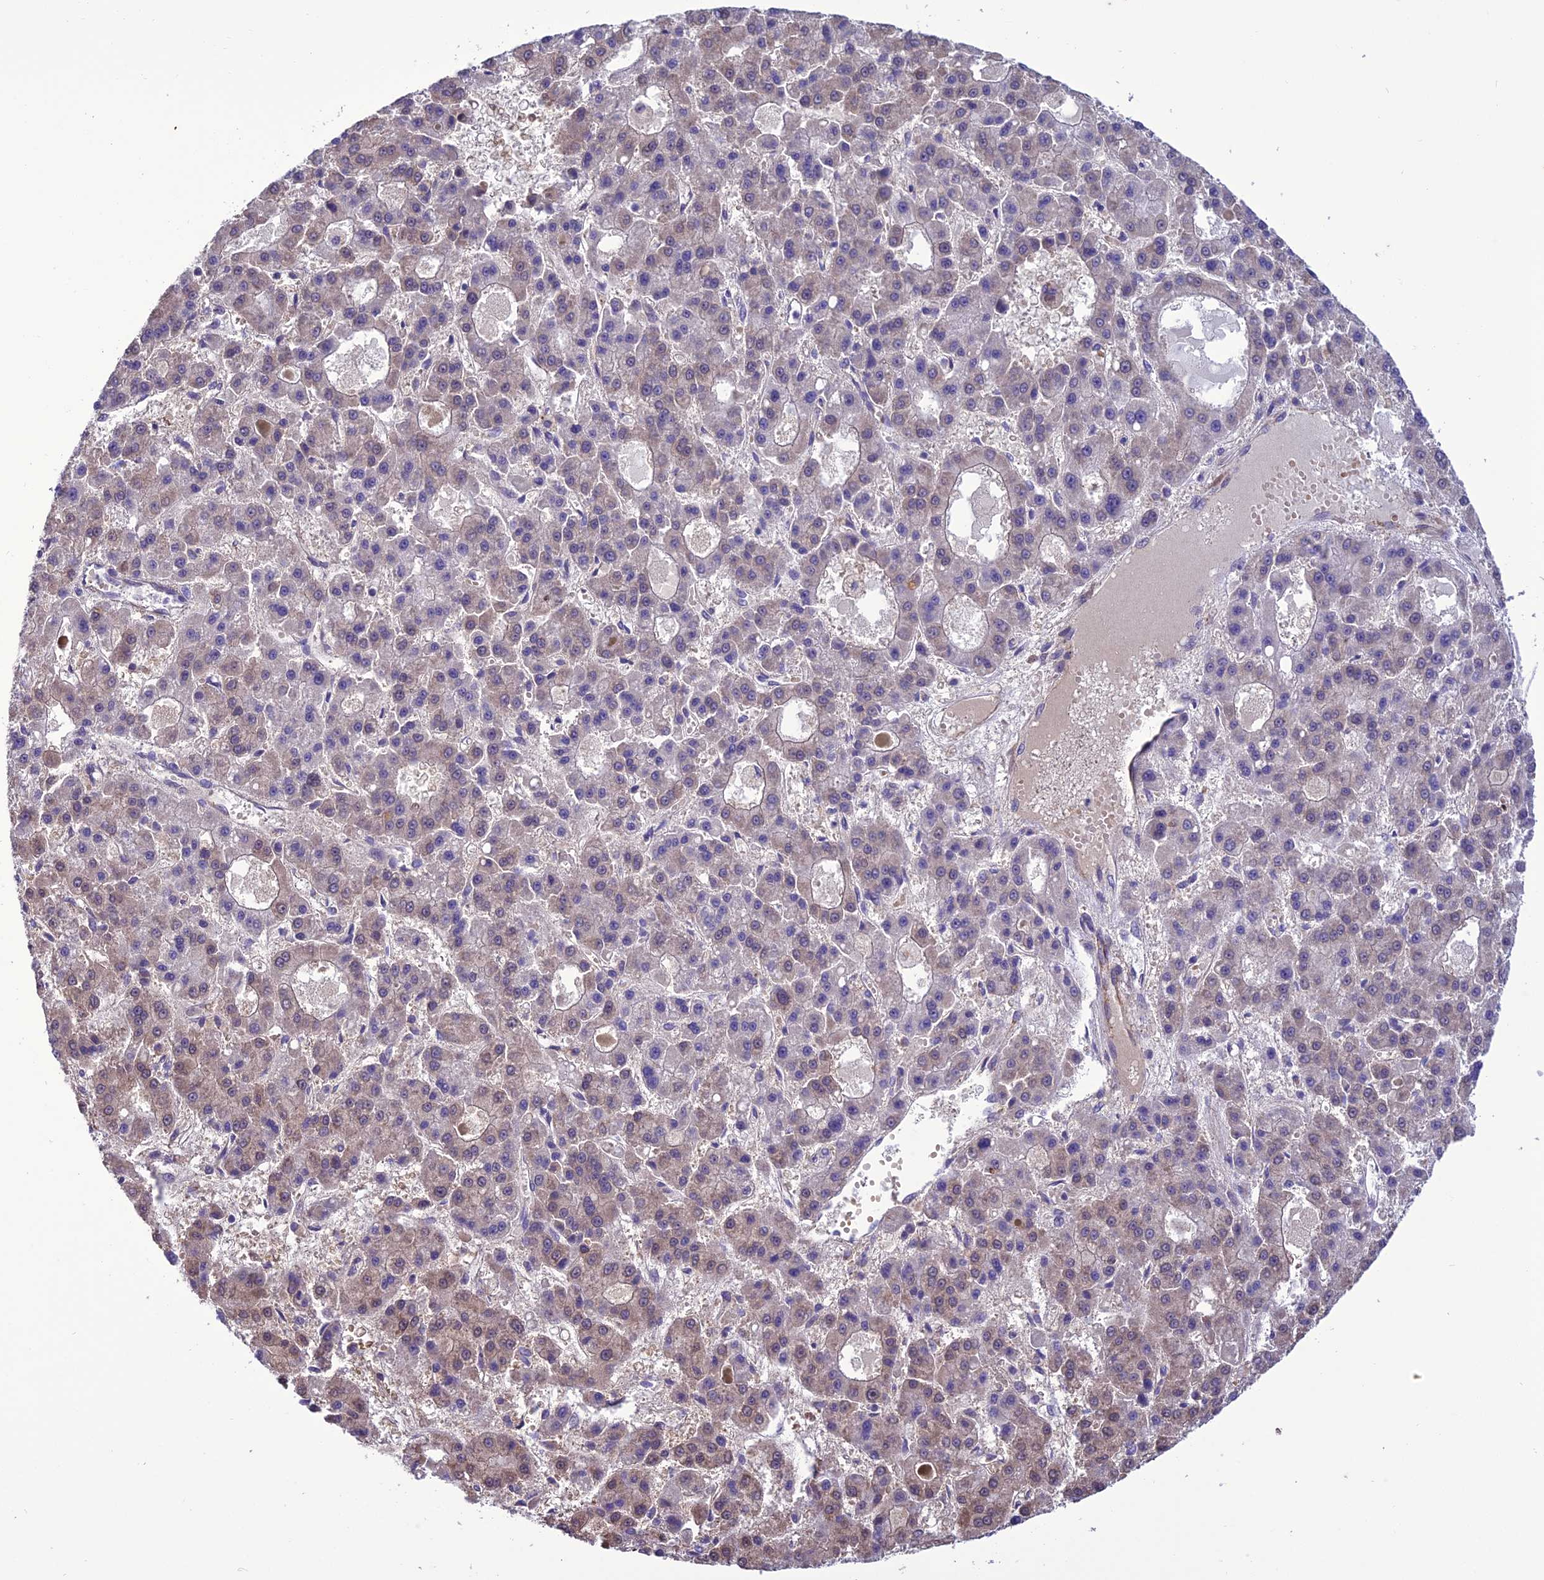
{"staining": {"intensity": "weak", "quantity": "25%-75%", "location": "cytoplasmic/membranous"}, "tissue": "liver cancer", "cell_type": "Tumor cells", "image_type": "cancer", "snomed": [{"axis": "morphology", "description": "Carcinoma, Hepatocellular, NOS"}, {"axis": "topography", "description": "Liver"}], "caption": "Protein expression analysis of human hepatocellular carcinoma (liver) reveals weak cytoplasmic/membranous expression in approximately 25%-75% of tumor cells.", "gene": "BORCS6", "patient": {"sex": "male", "age": 70}}